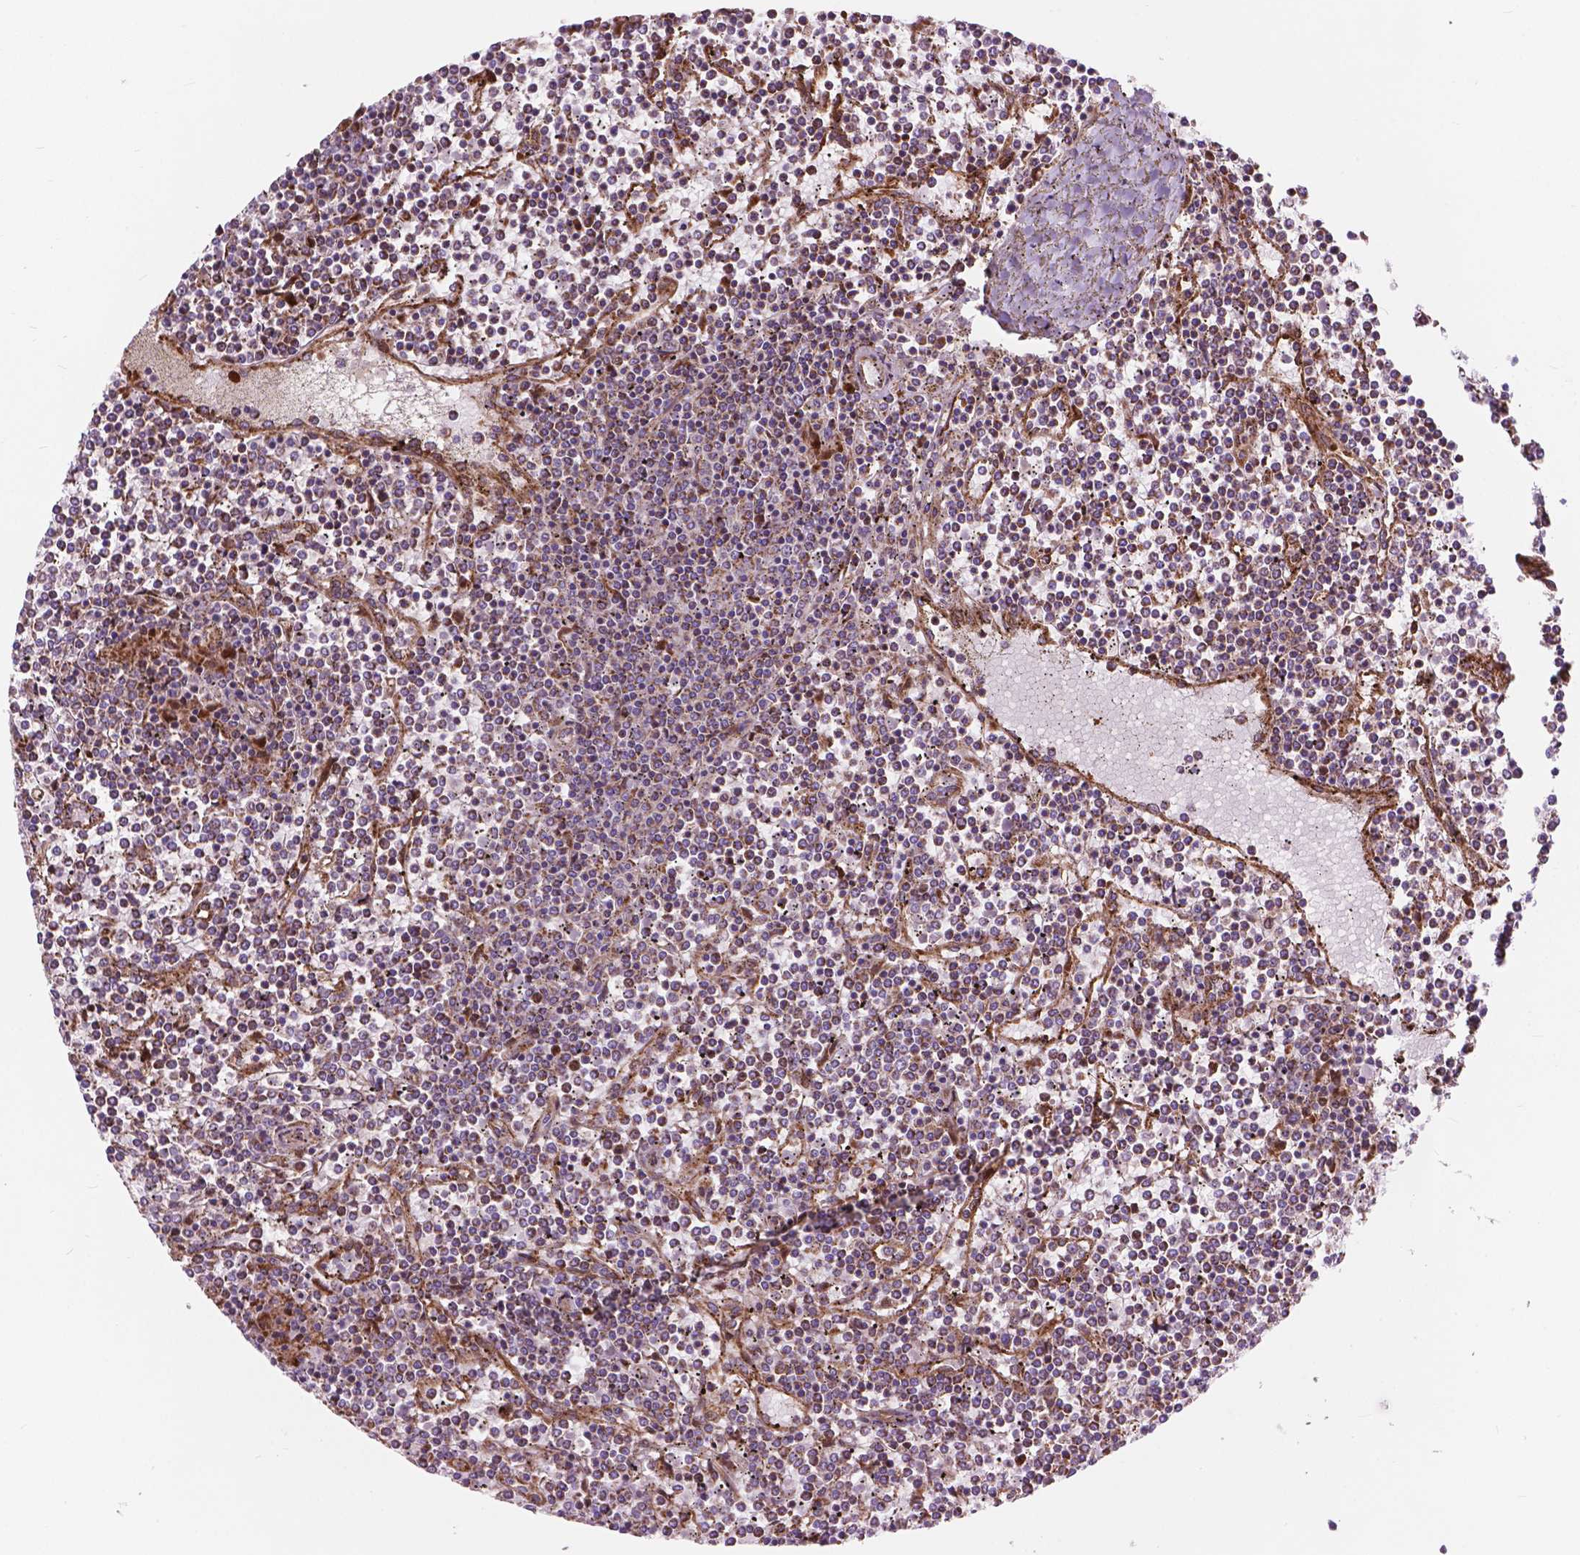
{"staining": {"intensity": "weak", "quantity": "25%-75%", "location": "cytoplasmic/membranous"}, "tissue": "lymphoma", "cell_type": "Tumor cells", "image_type": "cancer", "snomed": [{"axis": "morphology", "description": "Malignant lymphoma, non-Hodgkin's type, Low grade"}, {"axis": "topography", "description": "Spleen"}], "caption": "Human low-grade malignant lymphoma, non-Hodgkin's type stained for a protein (brown) shows weak cytoplasmic/membranous positive expression in about 25%-75% of tumor cells.", "gene": "MORN1", "patient": {"sex": "female", "age": 19}}